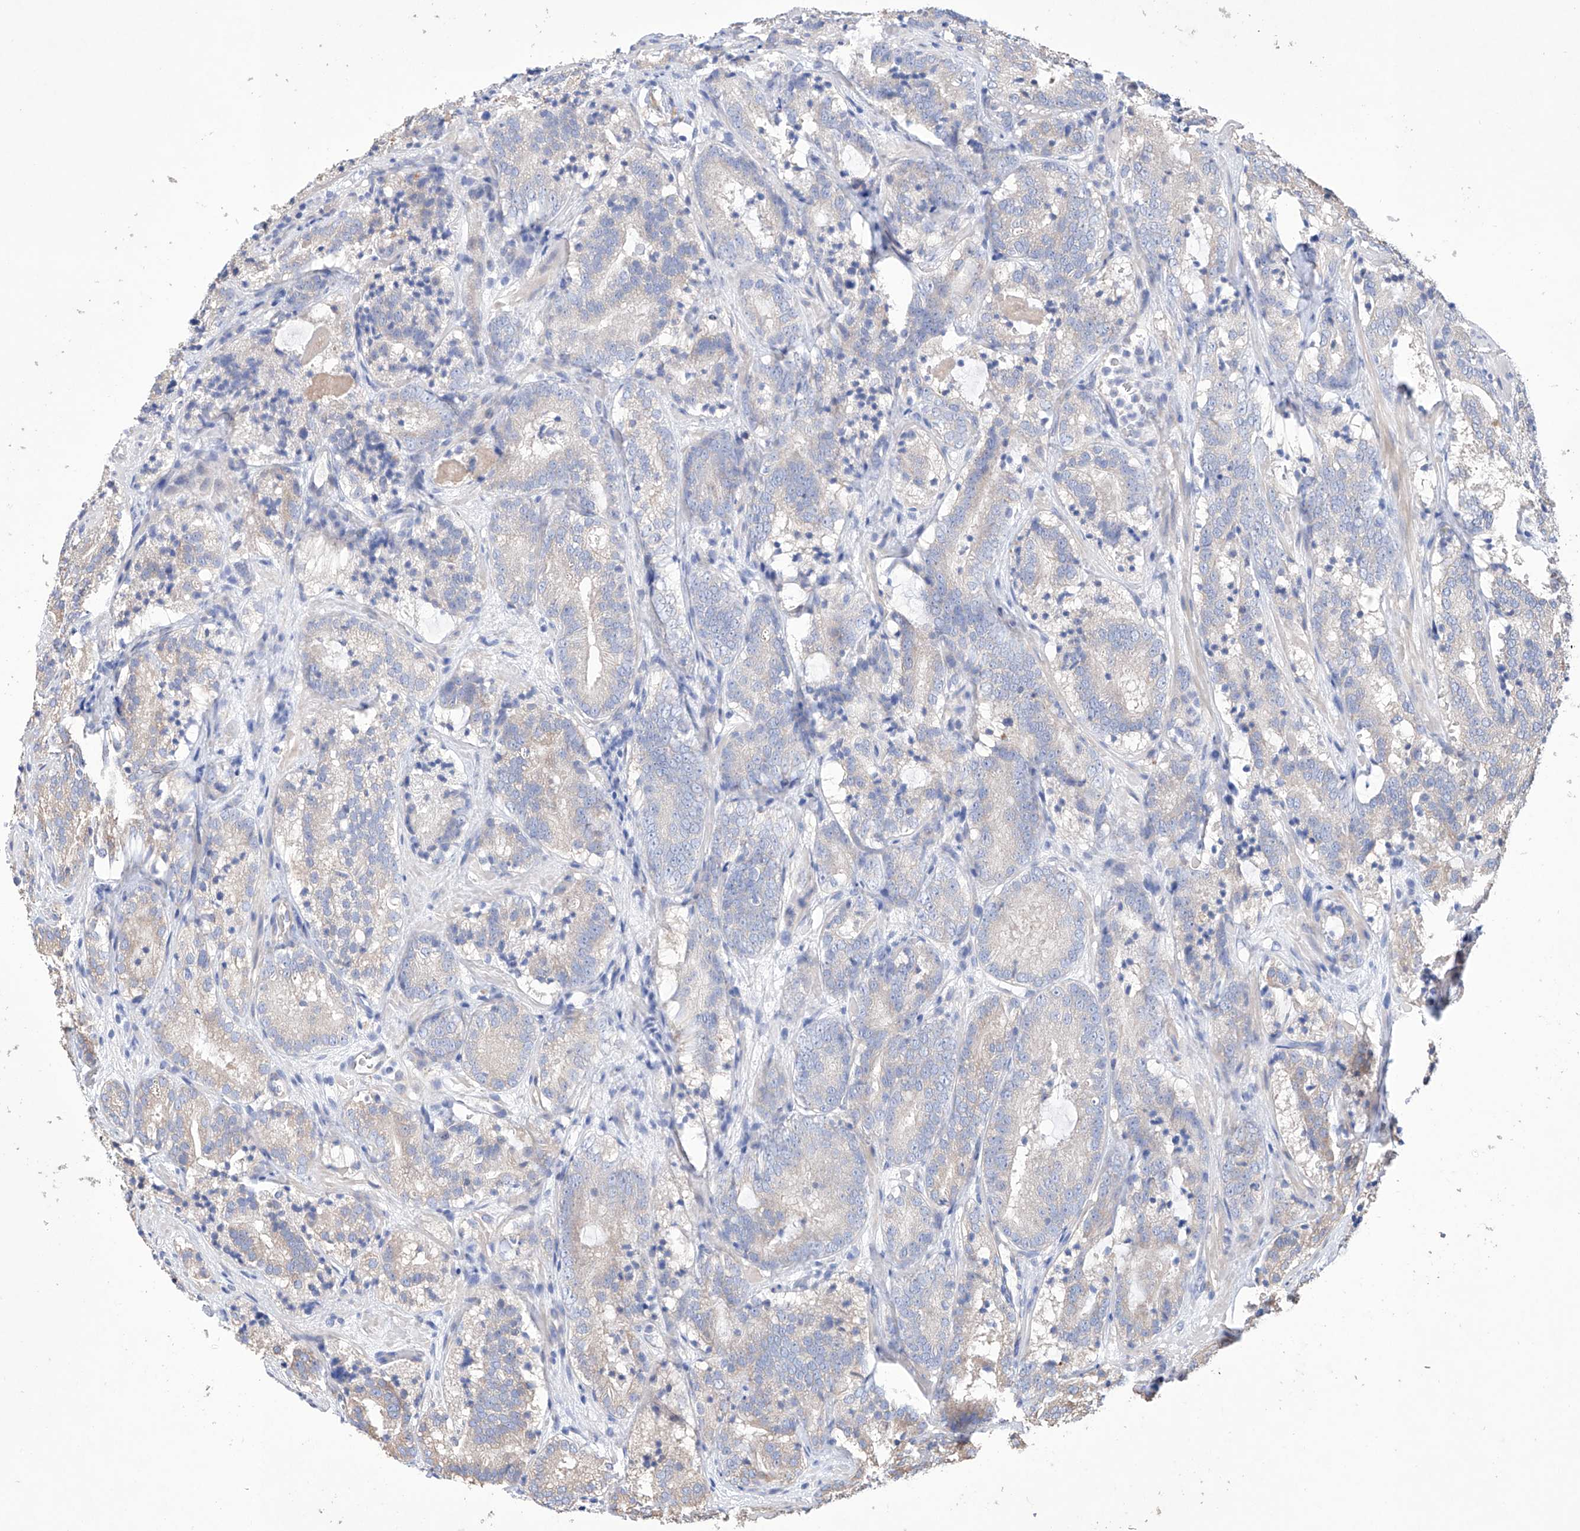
{"staining": {"intensity": "negative", "quantity": "none", "location": "none"}, "tissue": "prostate cancer", "cell_type": "Tumor cells", "image_type": "cancer", "snomed": [{"axis": "morphology", "description": "Adenocarcinoma, High grade"}, {"axis": "topography", "description": "Prostate"}], "caption": "The histopathology image displays no significant positivity in tumor cells of prostate high-grade adenocarcinoma. (DAB (3,3'-diaminobenzidine) IHC visualized using brightfield microscopy, high magnification).", "gene": "AFG1L", "patient": {"sex": "male", "age": 57}}